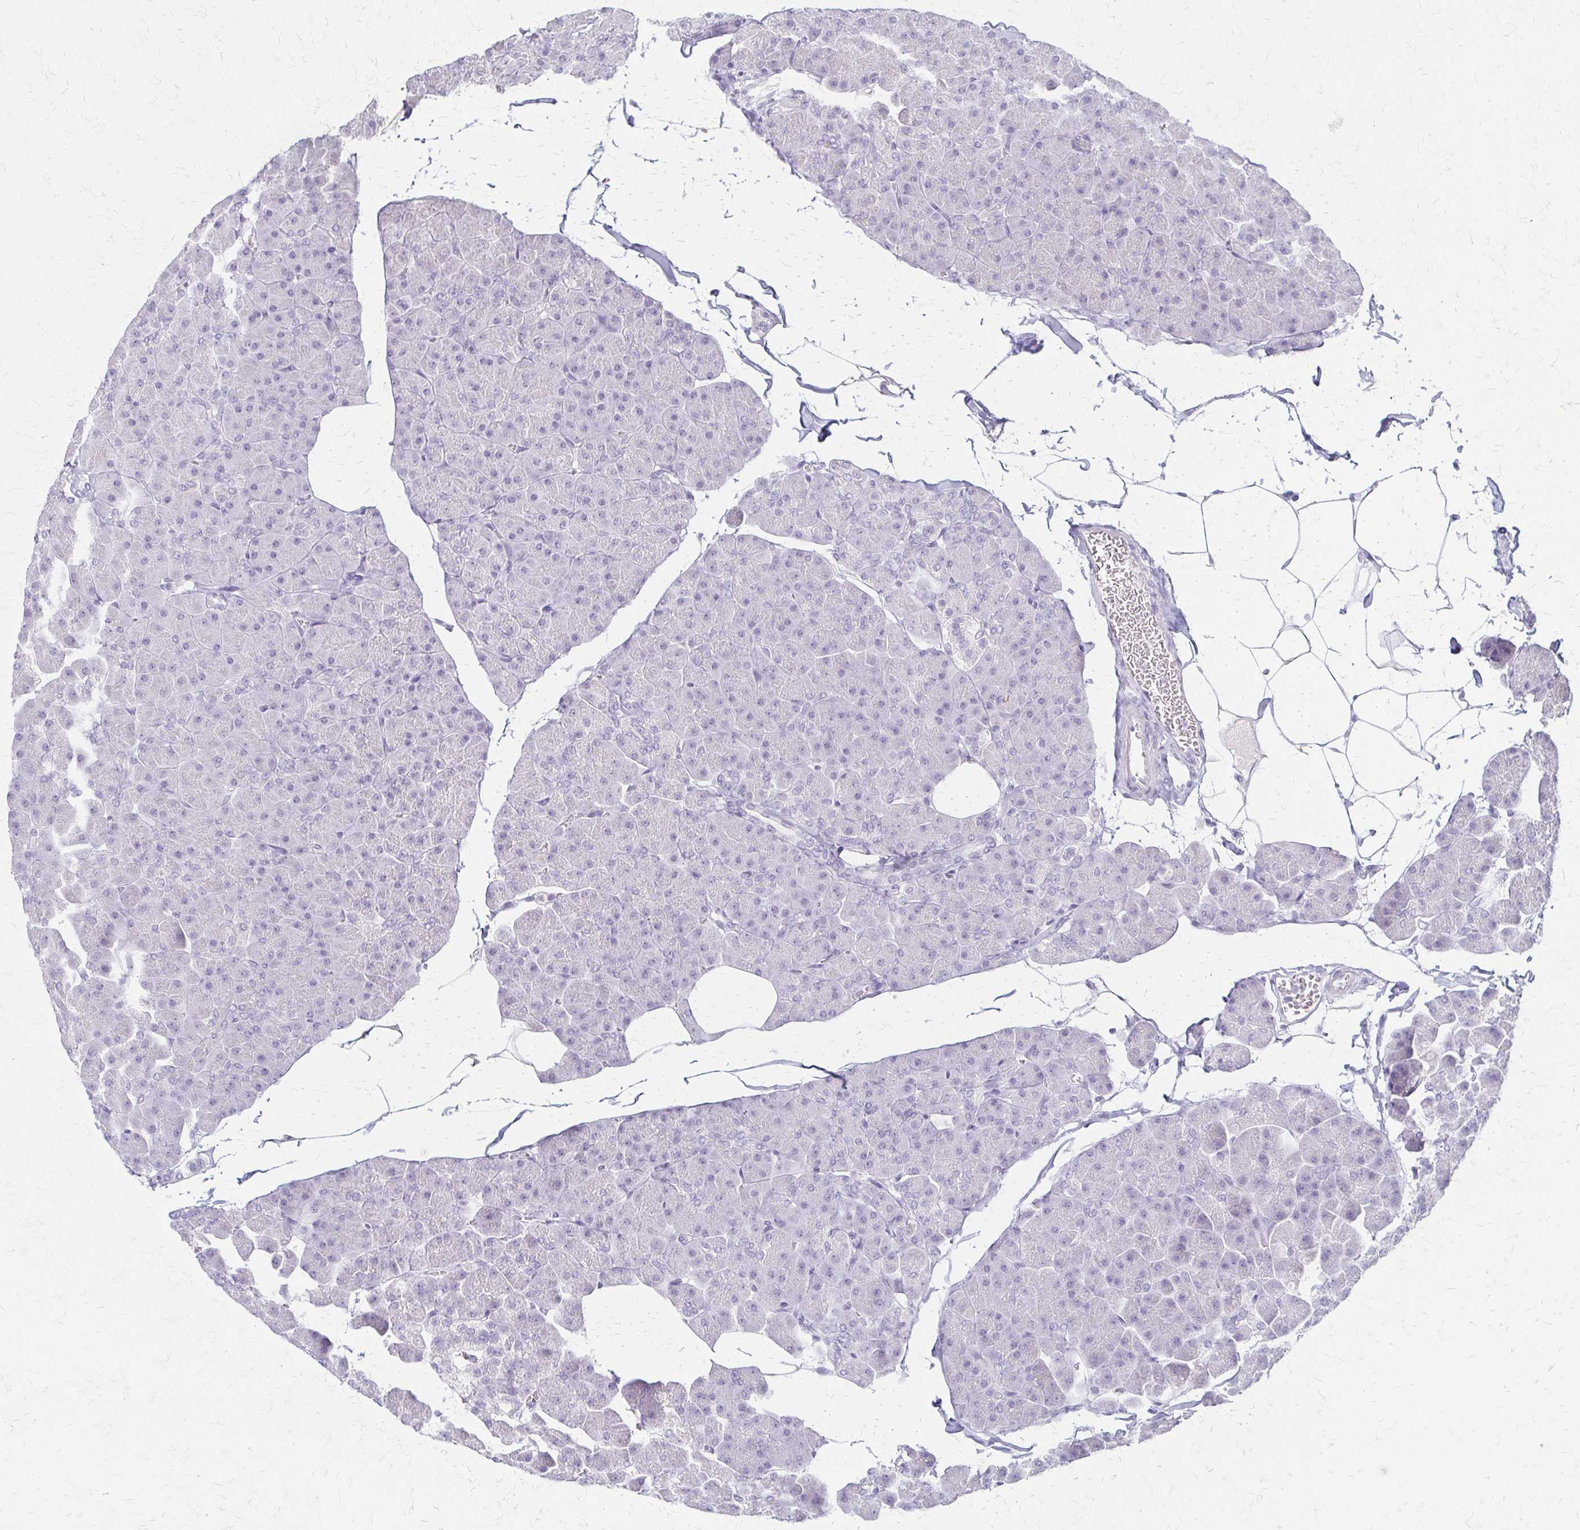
{"staining": {"intensity": "negative", "quantity": "none", "location": "none"}, "tissue": "pancreas", "cell_type": "Exocrine glandular cells", "image_type": "normal", "snomed": [{"axis": "morphology", "description": "Normal tissue, NOS"}, {"axis": "topography", "description": "Pancreas"}], "caption": "Protein analysis of normal pancreas demonstrates no significant expression in exocrine glandular cells. Nuclei are stained in blue.", "gene": "ACP5", "patient": {"sex": "male", "age": 35}}